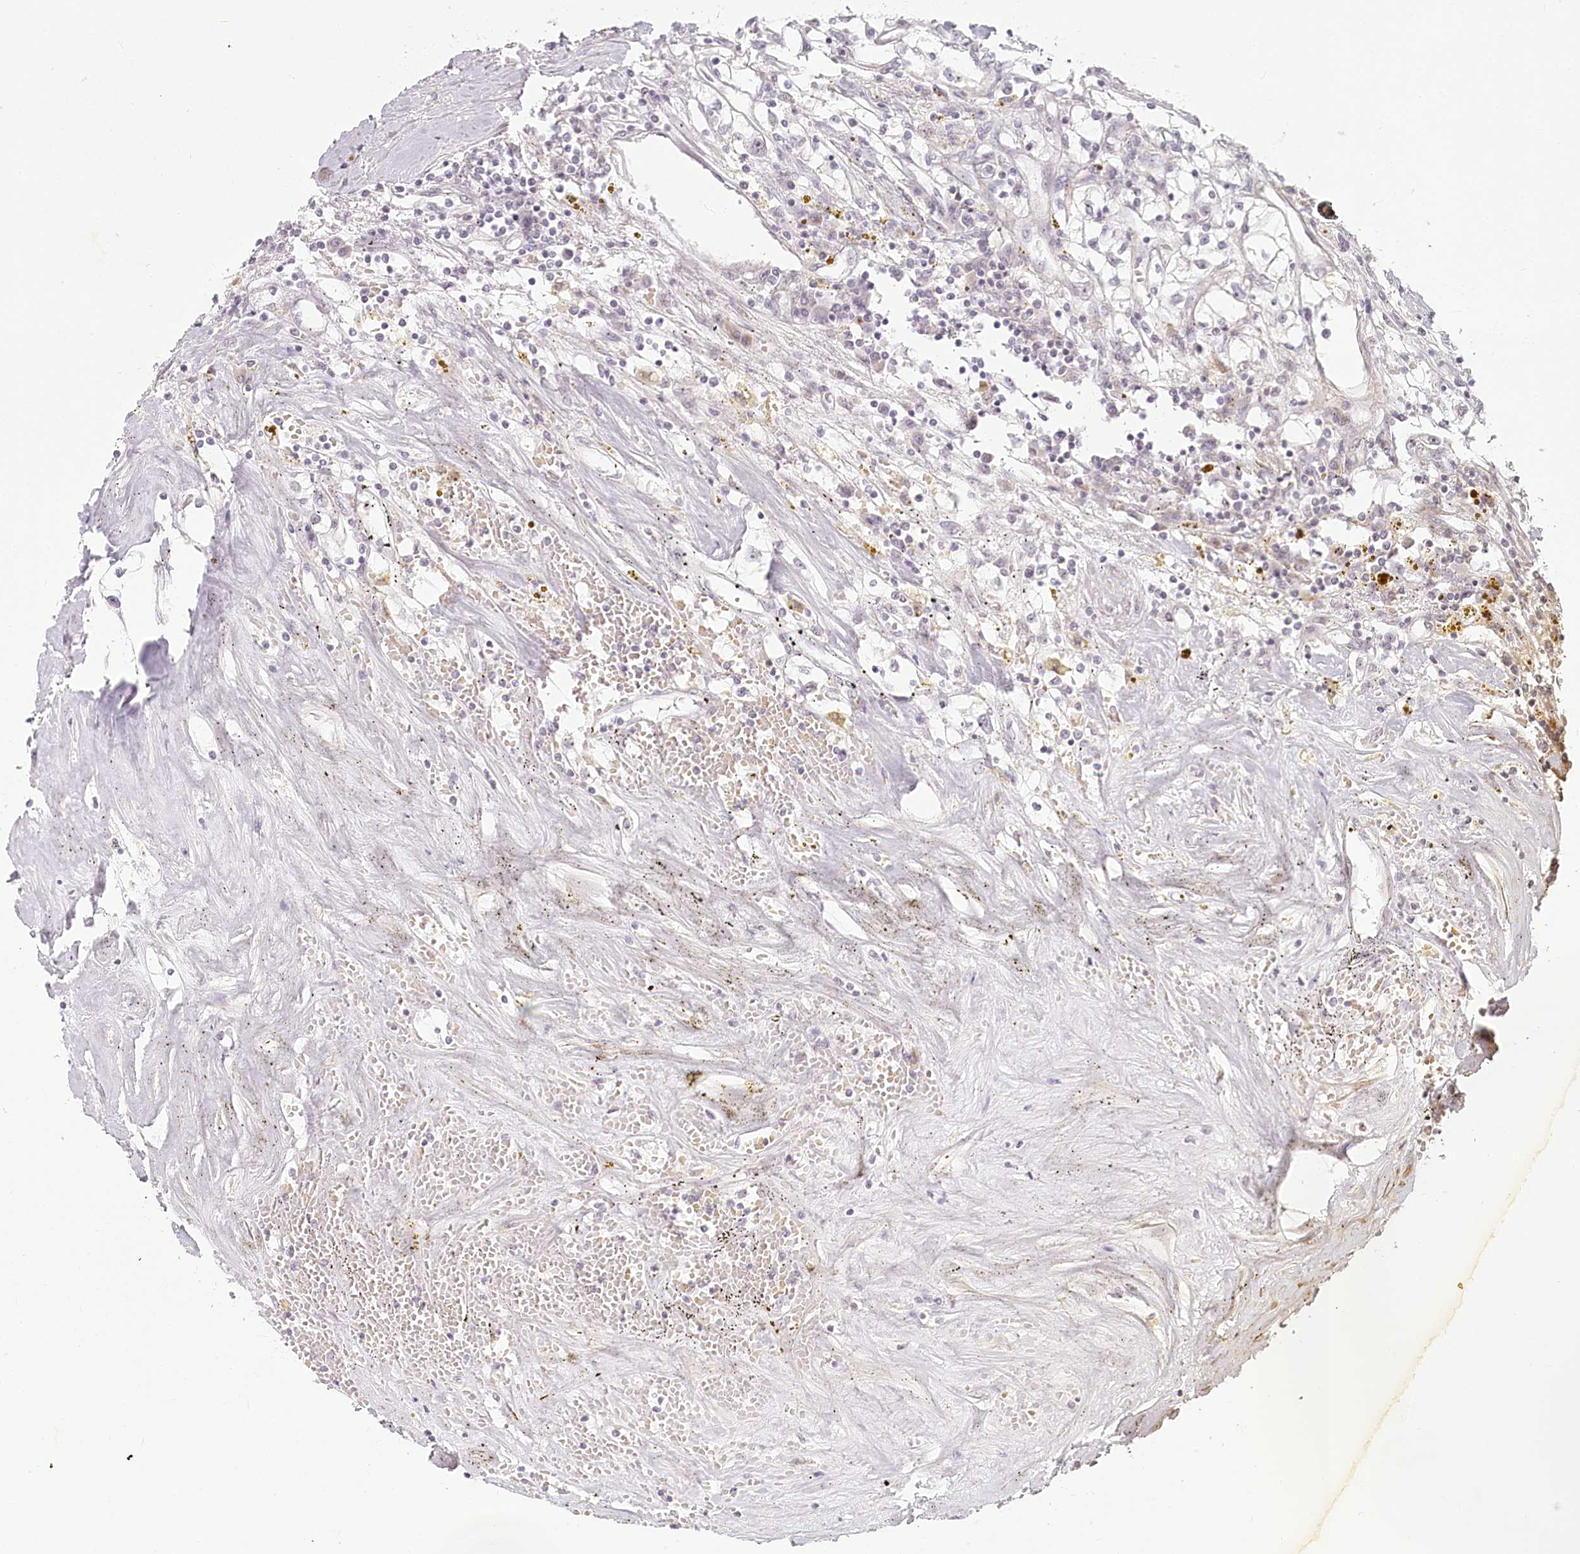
{"staining": {"intensity": "negative", "quantity": "none", "location": "none"}, "tissue": "renal cancer", "cell_type": "Tumor cells", "image_type": "cancer", "snomed": [{"axis": "morphology", "description": "Adenocarcinoma, NOS"}, {"axis": "topography", "description": "Kidney"}], "caption": "This is an immunohistochemistry image of renal adenocarcinoma. There is no expression in tumor cells.", "gene": "EXOSC7", "patient": {"sex": "male", "age": 56}}